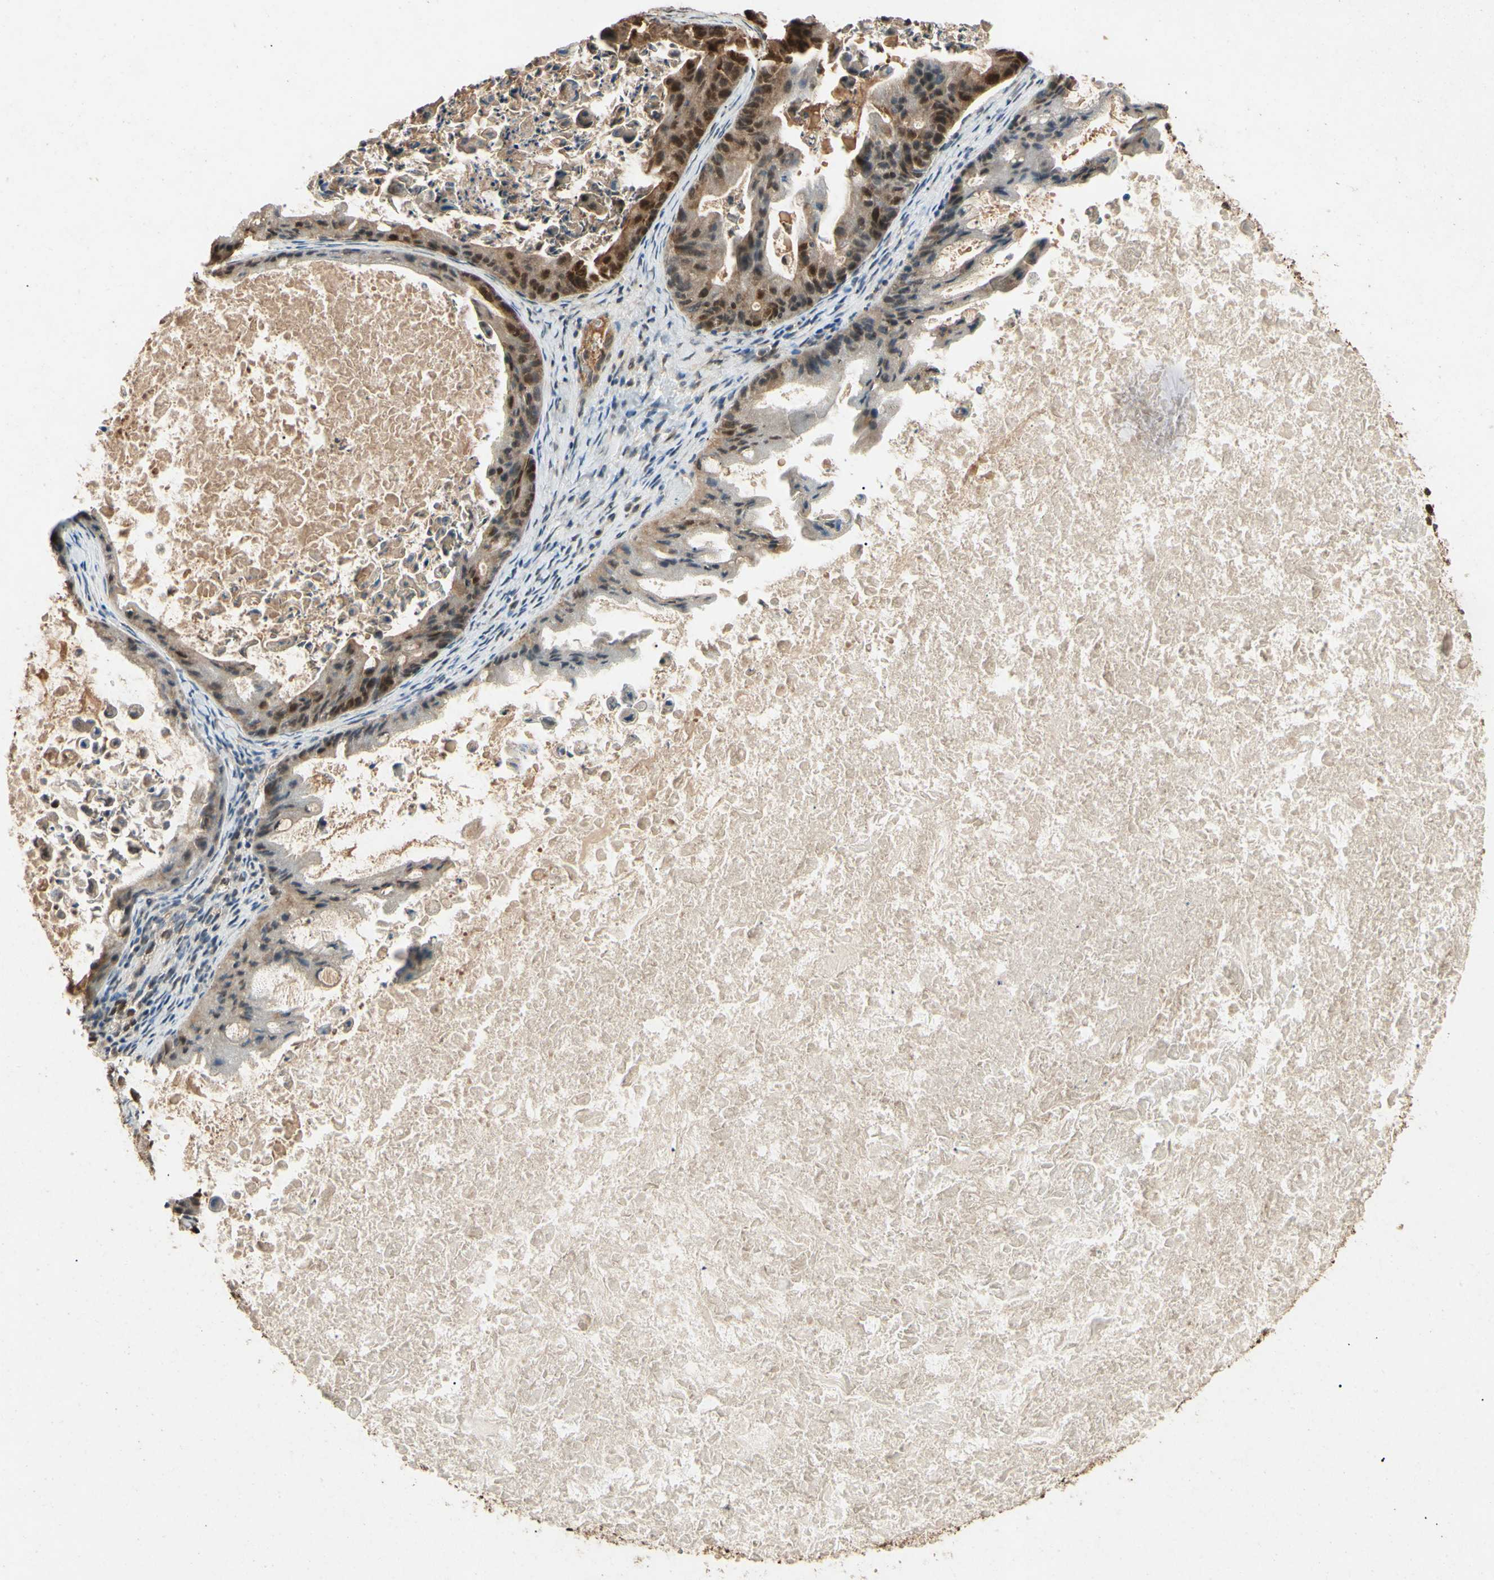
{"staining": {"intensity": "strong", "quantity": ">75%", "location": "cytoplasmic/membranous,nuclear"}, "tissue": "ovarian cancer", "cell_type": "Tumor cells", "image_type": "cancer", "snomed": [{"axis": "morphology", "description": "Cystadenocarcinoma, mucinous, NOS"}, {"axis": "topography", "description": "Ovary"}], "caption": "Mucinous cystadenocarcinoma (ovarian) was stained to show a protein in brown. There is high levels of strong cytoplasmic/membranous and nuclear positivity in approximately >75% of tumor cells. The protein of interest is shown in brown color, while the nuclei are stained blue.", "gene": "YWHAQ", "patient": {"sex": "female", "age": 37}}